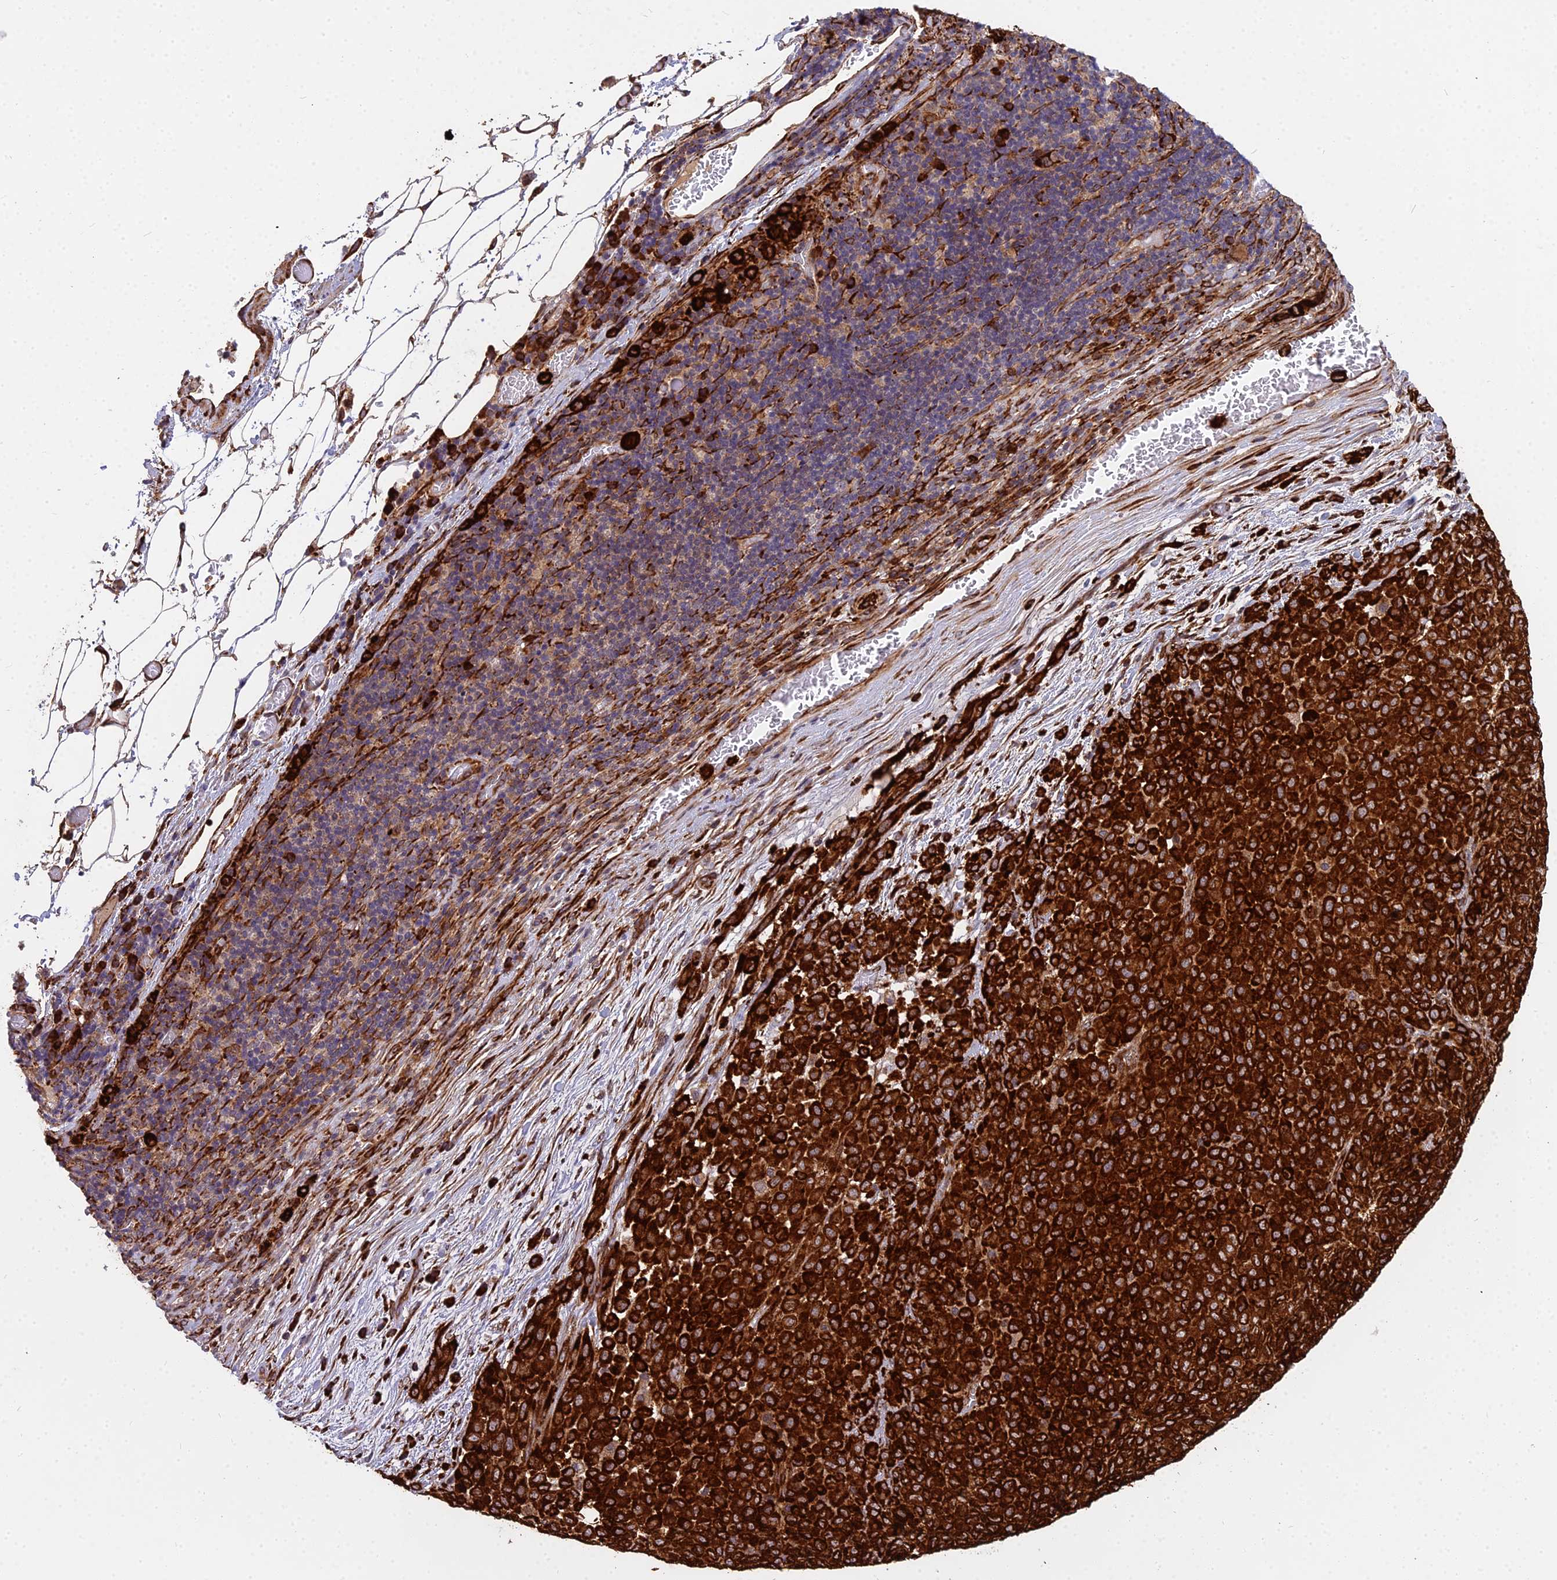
{"staining": {"intensity": "strong", "quantity": ">75%", "location": "cytoplasmic/membranous"}, "tissue": "melanoma", "cell_type": "Tumor cells", "image_type": "cancer", "snomed": [{"axis": "morphology", "description": "Malignant melanoma, Metastatic site"}, {"axis": "topography", "description": "Skin"}], "caption": "IHC photomicrograph of neoplastic tissue: human malignant melanoma (metastatic site) stained using IHC shows high levels of strong protein expression localized specifically in the cytoplasmic/membranous of tumor cells, appearing as a cytoplasmic/membranous brown color.", "gene": "NDUFAF7", "patient": {"sex": "female", "age": 81}}